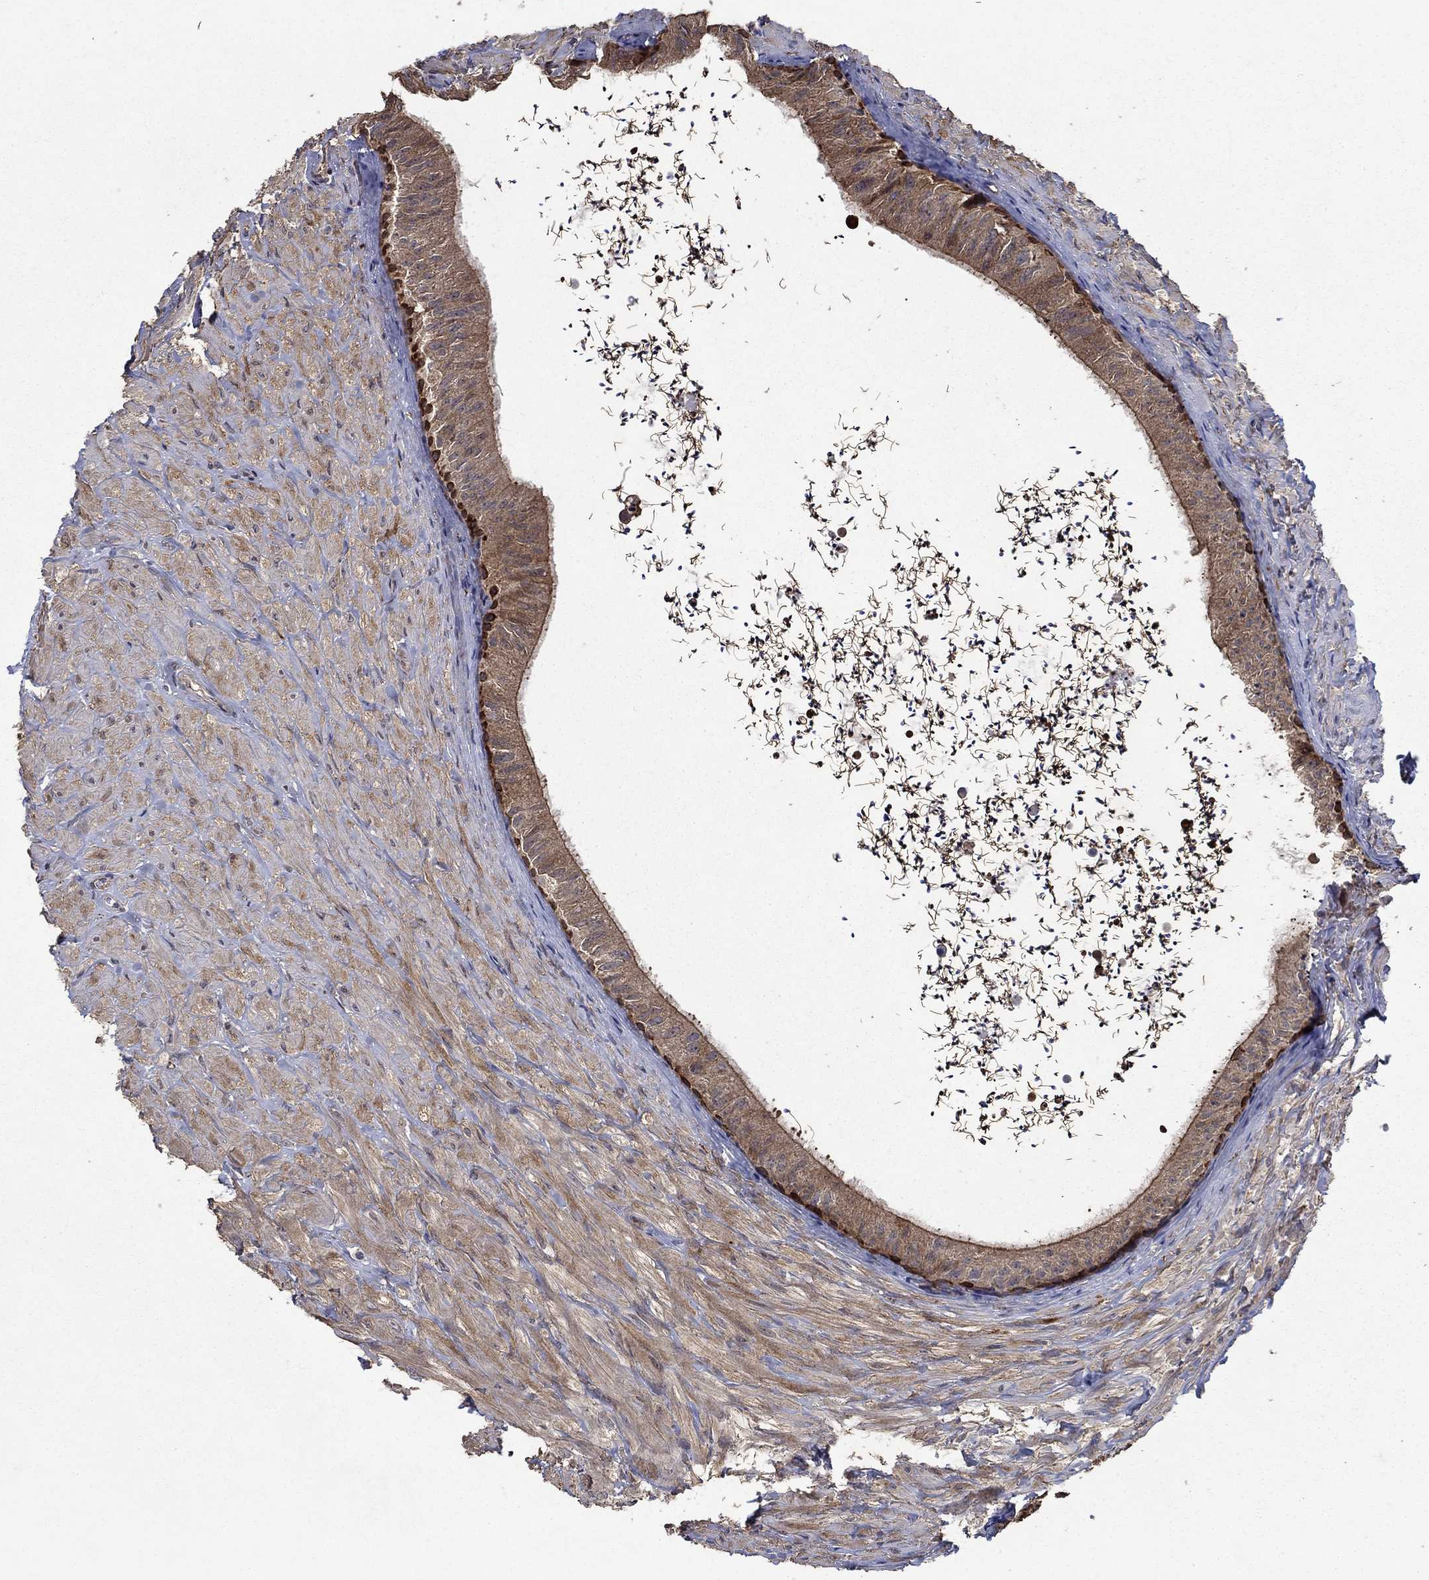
{"staining": {"intensity": "moderate", "quantity": "<25%", "location": "cytoplasmic/membranous"}, "tissue": "epididymis", "cell_type": "Glandular cells", "image_type": "normal", "snomed": [{"axis": "morphology", "description": "Normal tissue, NOS"}, {"axis": "topography", "description": "Epididymis"}], "caption": "Protein staining by immunohistochemistry exhibits moderate cytoplasmic/membranous expression in approximately <25% of glandular cells in normal epididymis.", "gene": "DVL1", "patient": {"sex": "male", "age": 32}}